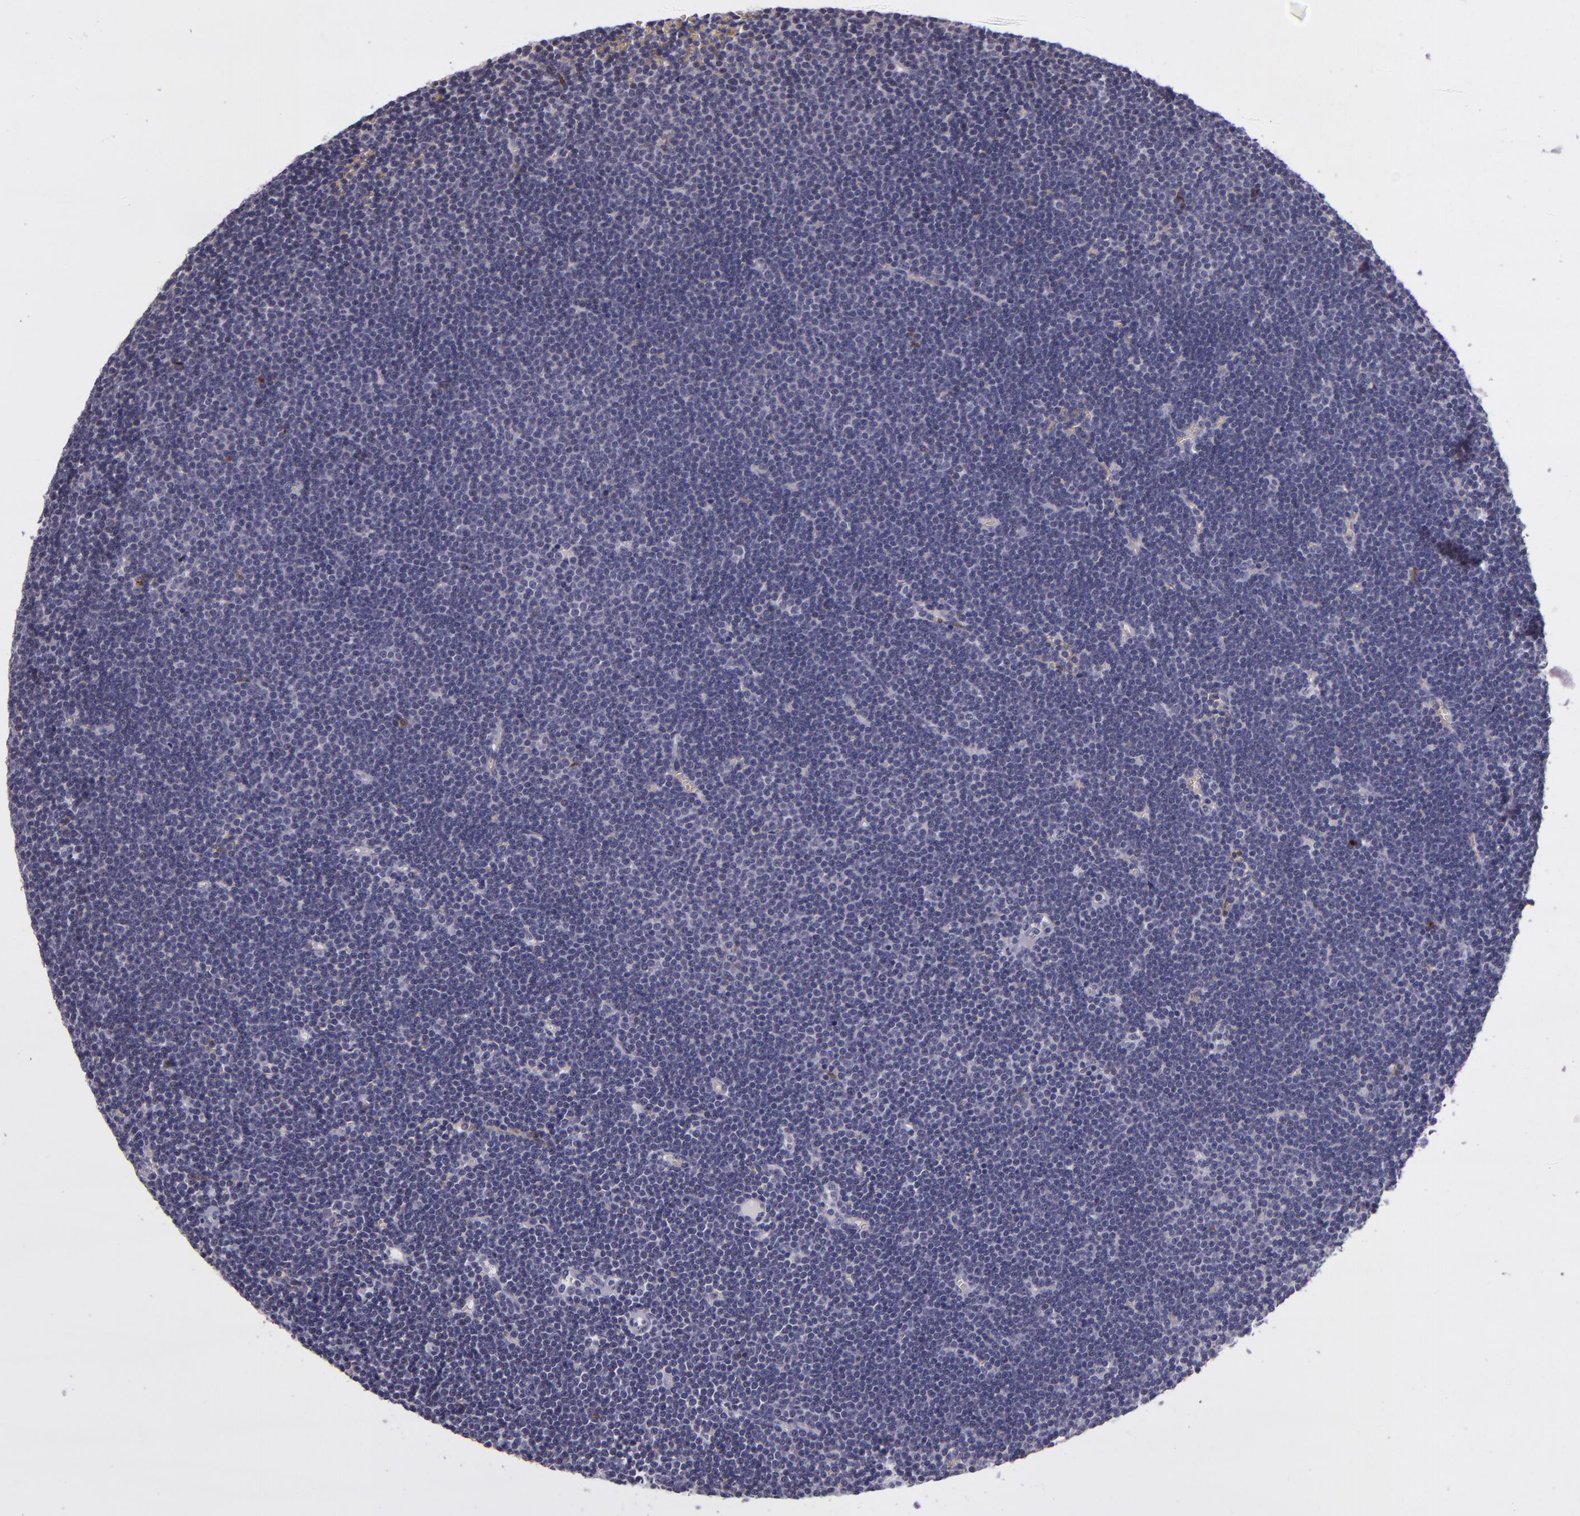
{"staining": {"intensity": "negative", "quantity": "none", "location": "none"}, "tissue": "lymphoma", "cell_type": "Tumor cells", "image_type": "cancer", "snomed": [{"axis": "morphology", "description": "Malignant lymphoma, non-Hodgkin's type, Low grade"}, {"axis": "topography", "description": "Lymph node"}], "caption": "IHC photomicrograph of neoplastic tissue: low-grade malignant lymphoma, non-Hodgkin's type stained with DAB demonstrates no significant protein staining in tumor cells.", "gene": "SNCB", "patient": {"sex": "female", "age": 73}}